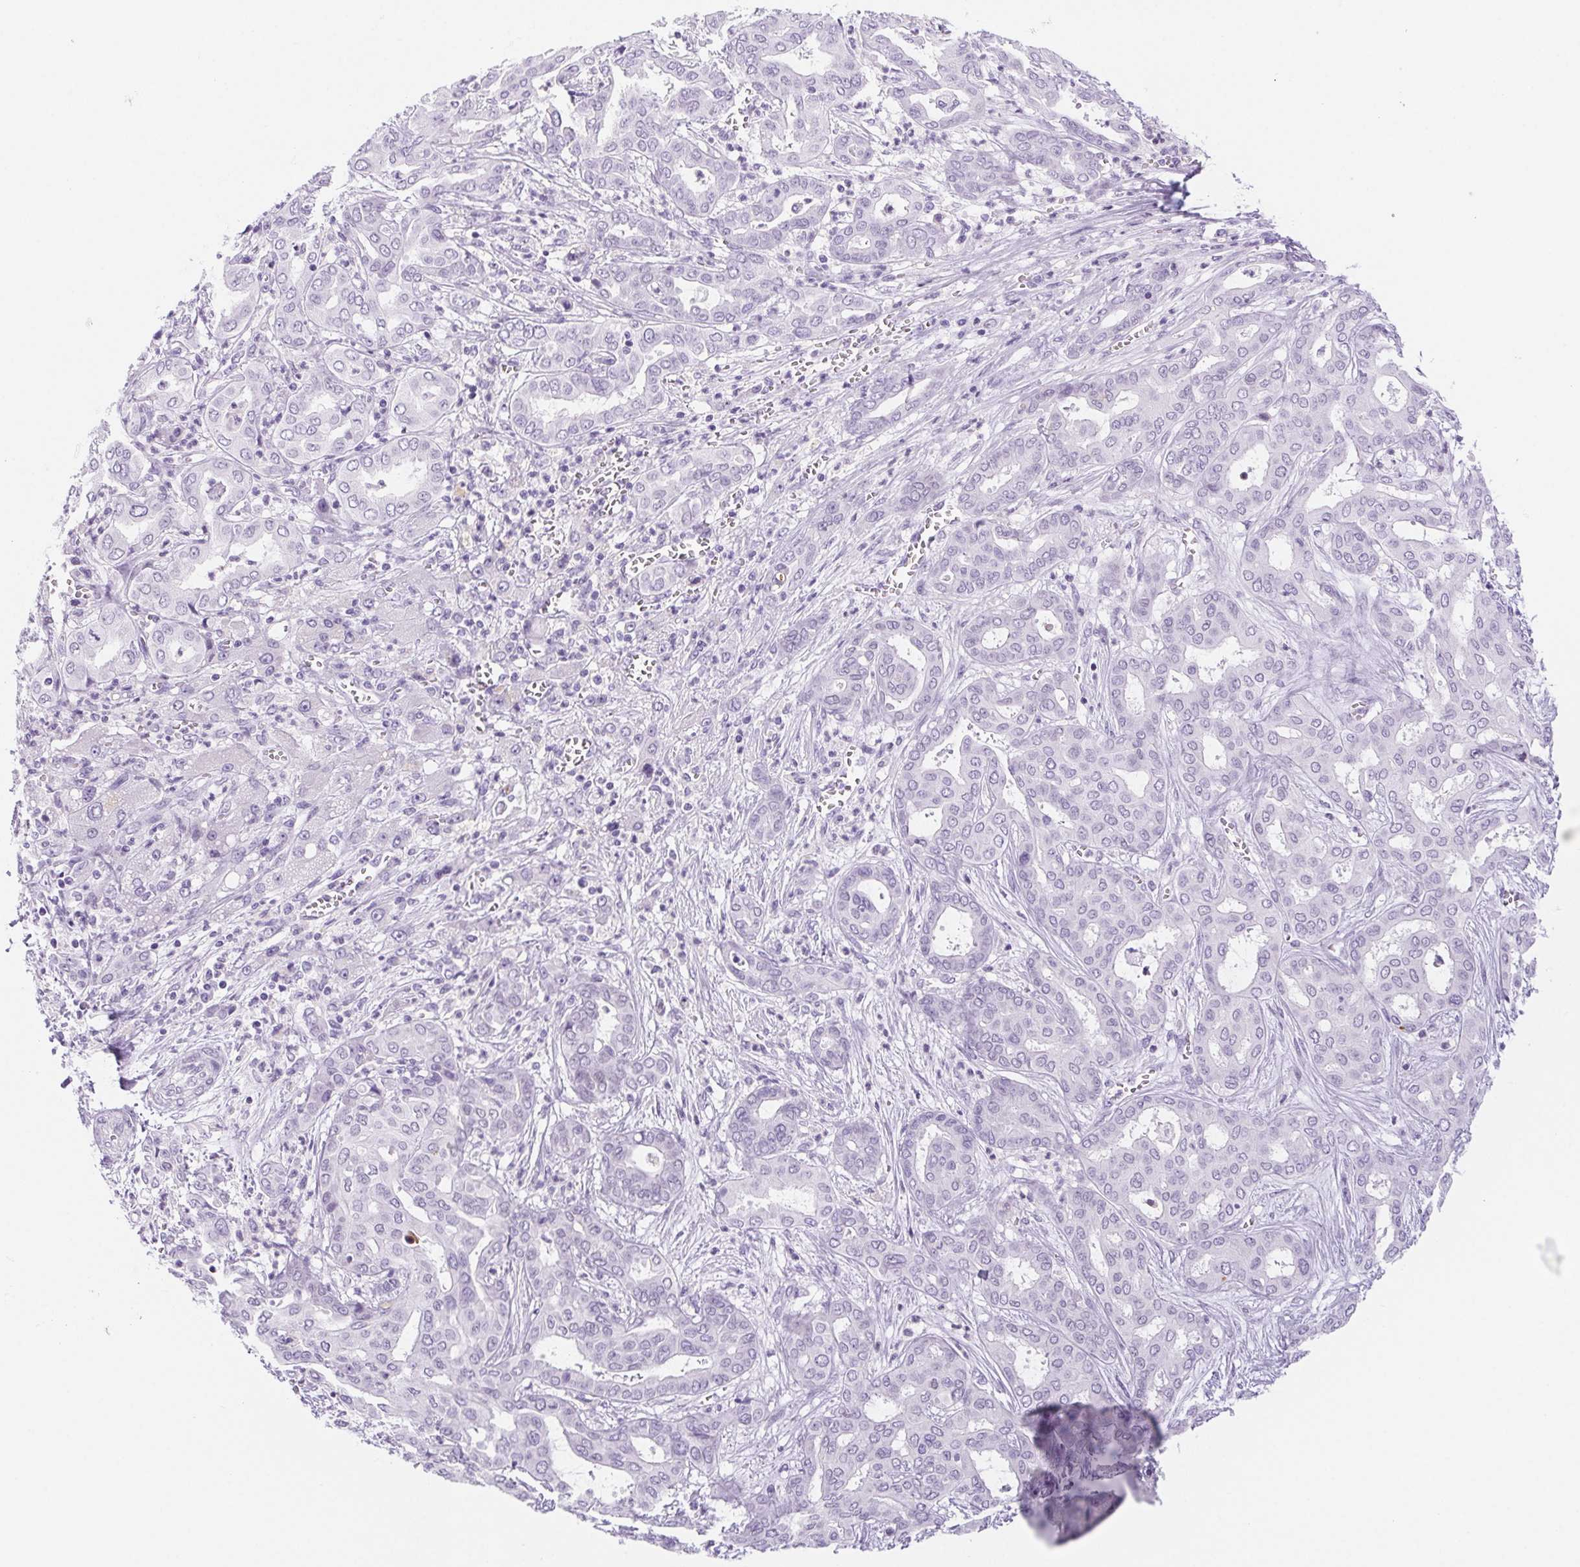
{"staining": {"intensity": "negative", "quantity": "none", "location": "none"}, "tissue": "liver cancer", "cell_type": "Tumor cells", "image_type": "cancer", "snomed": [{"axis": "morphology", "description": "Cholangiocarcinoma"}, {"axis": "topography", "description": "Liver"}], "caption": "Liver cancer stained for a protein using IHC shows no positivity tumor cells.", "gene": "CYP21A2", "patient": {"sex": "female", "age": 64}}